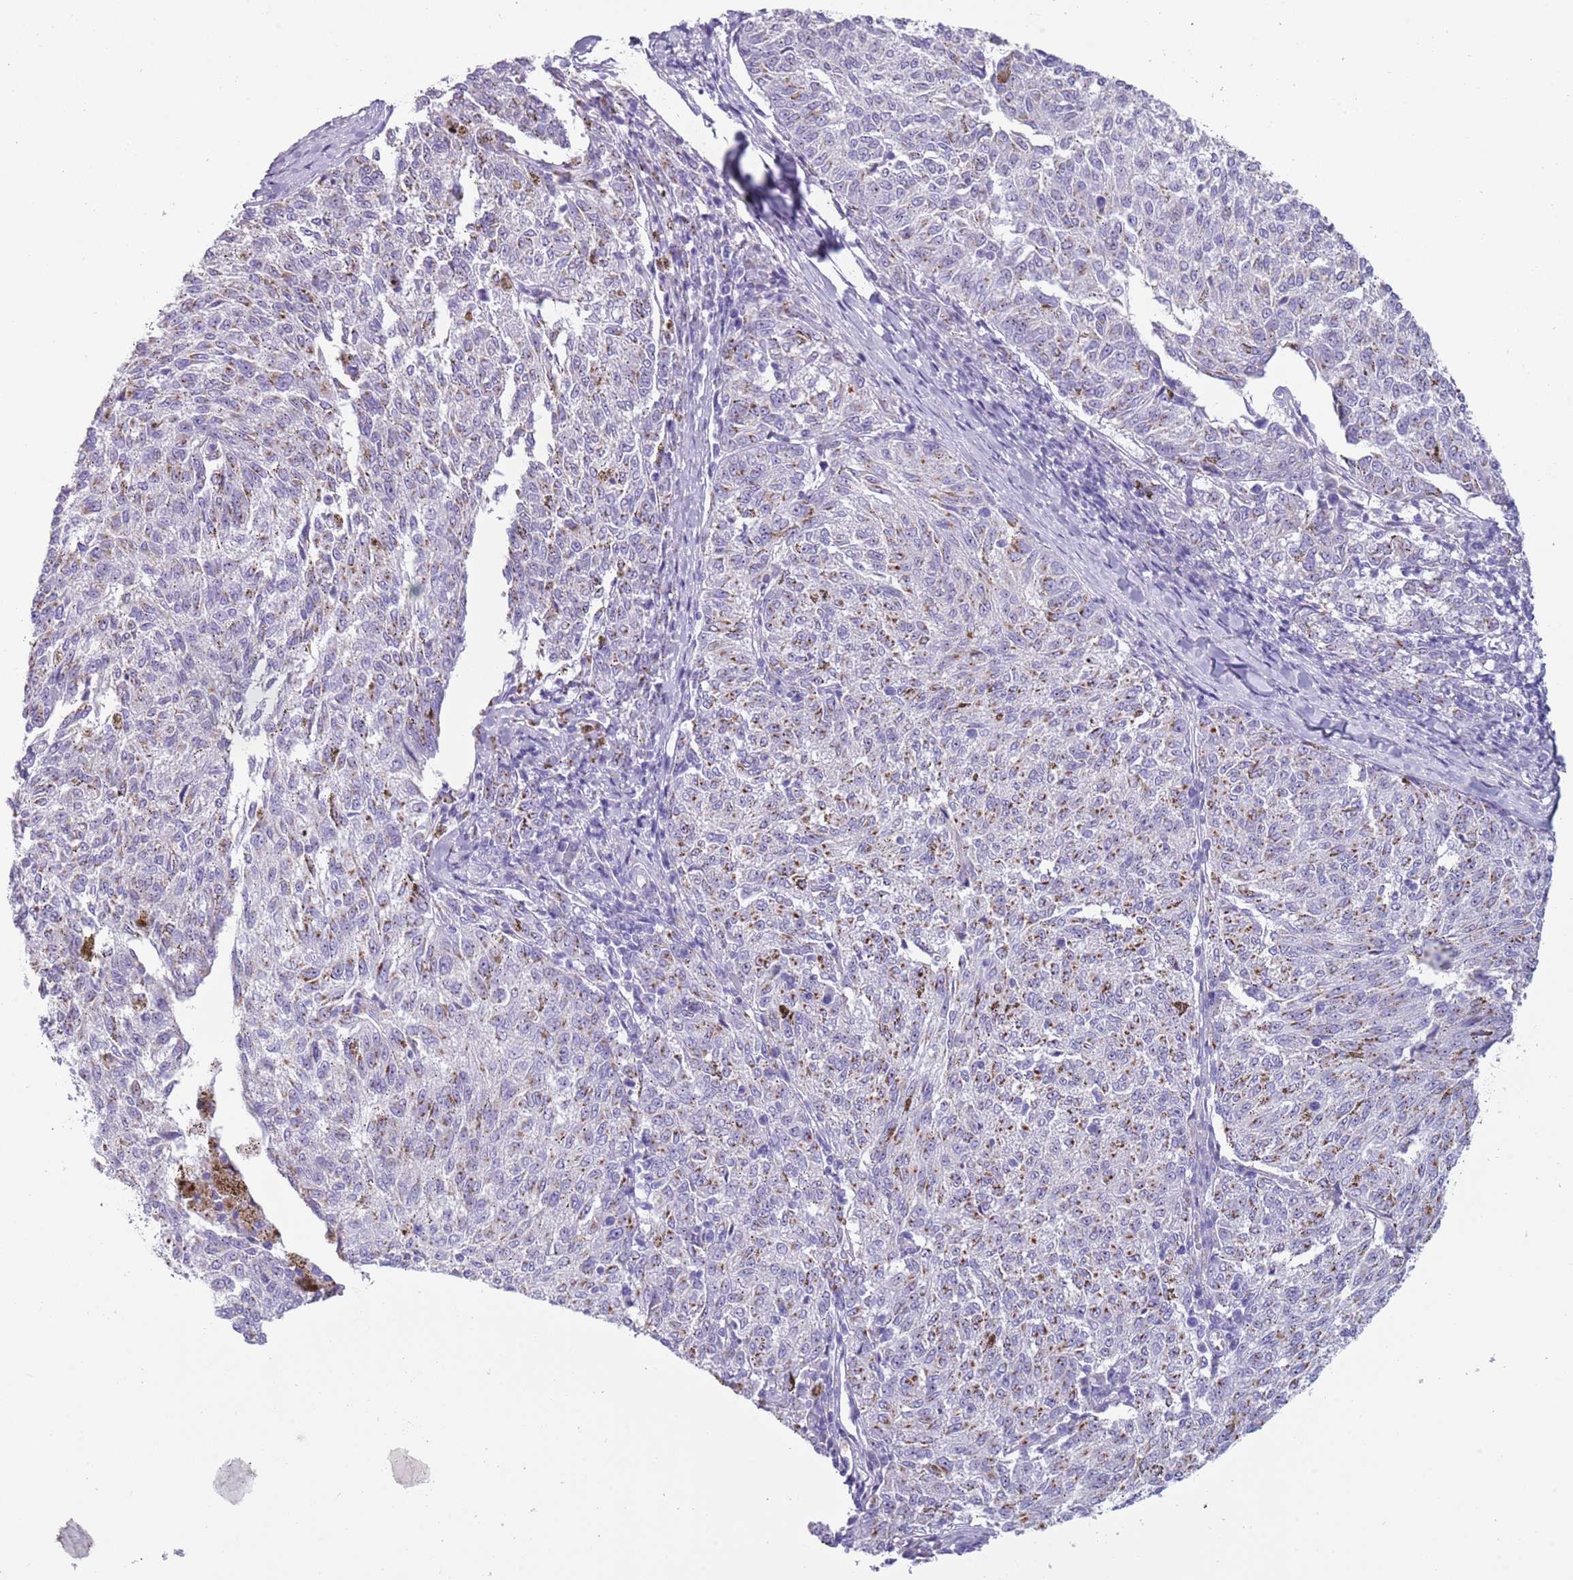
{"staining": {"intensity": "negative", "quantity": "none", "location": "none"}, "tissue": "melanoma", "cell_type": "Tumor cells", "image_type": "cancer", "snomed": [{"axis": "morphology", "description": "Malignant melanoma, NOS"}, {"axis": "topography", "description": "Skin"}], "caption": "Immunohistochemical staining of melanoma demonstrates no significant staining in tumor cells.", "gene": "NBPF6", "patient": {"sex": "female", "age": 72}}